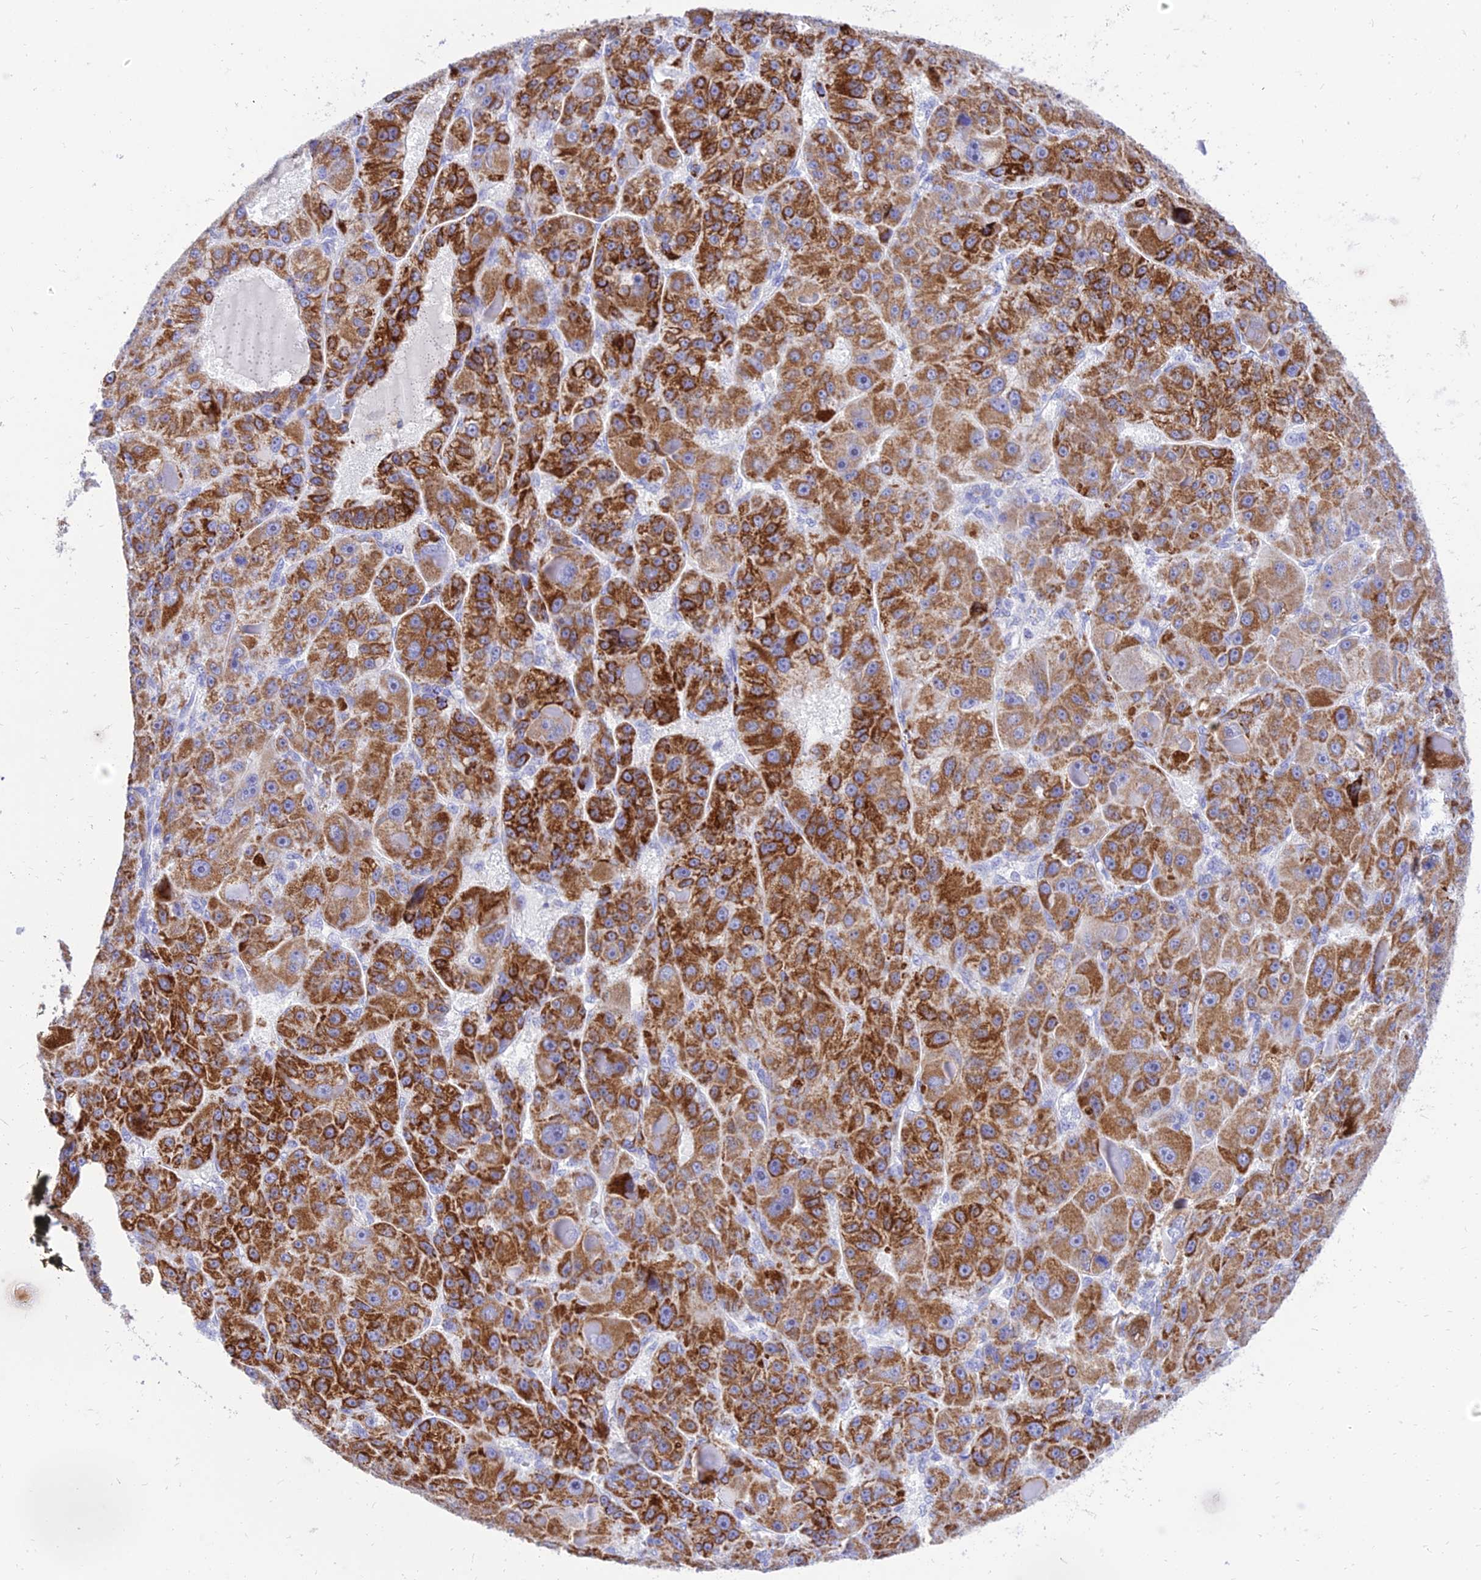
{"staining": {"intensity": "strong", "quantity": ">75%", "location": "cytoplasmic/membranous"}, "tissue": "liver cancer", "cell_type": "Tumor cells", "image_type": "cancer", "snomed": [{"axis": "morphology", "description": "Carcinoma, Hepatocellular, NOS"}, {"axis": "topography", "description": "Liver"}], "caption": "There is high levels of strong cytoplasmic/membranous positivity in tumor cells of liver cancer (hepatocellular carcinoma), as demonstrated by immunohistochemical staining (brown color).", "gene": "PKN3", "patient": {"sex": "male", "age": 76}}